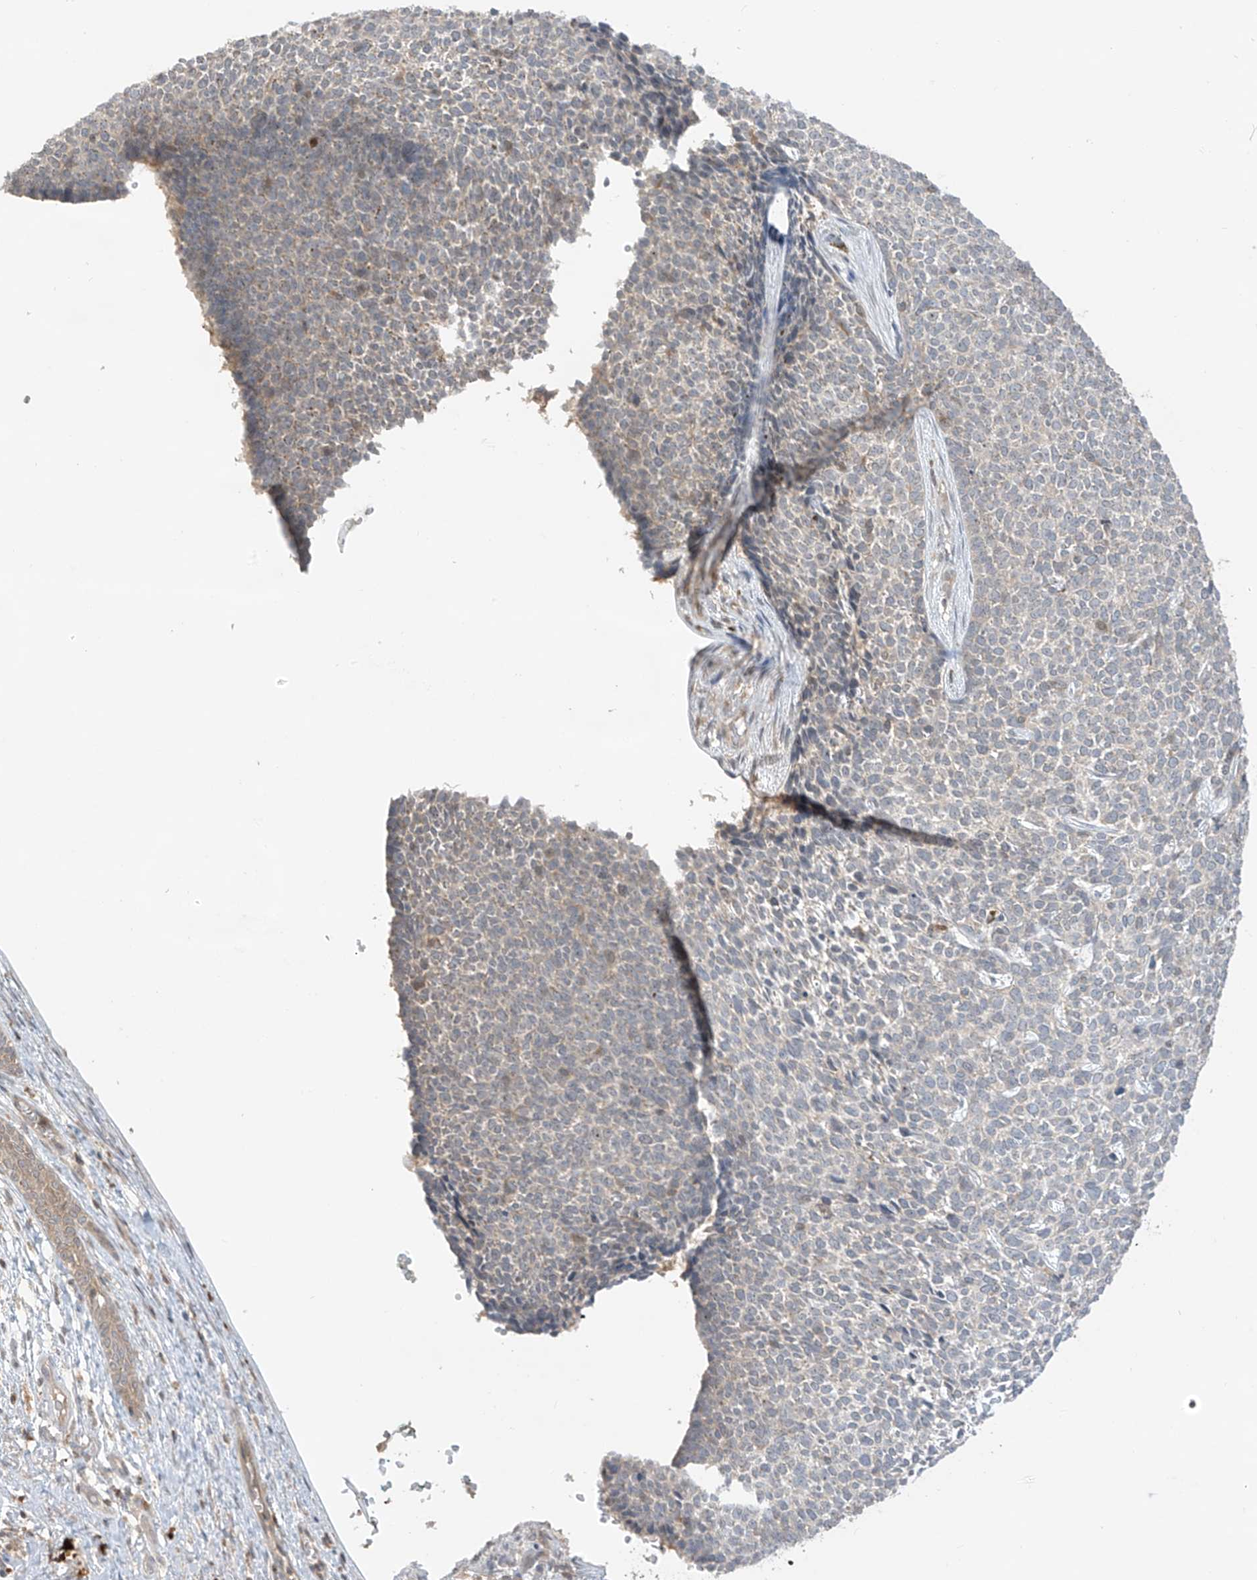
{"staining": {"intensity": "weak", "quantity": "<25%", "location": "cytoplasmic/membranous"}, "tissue": "skin cancer", "cell_type": "Tumor cells", "image_type": "cancer", "snomed": [{"axis": "morphology", "description": "Basal cell carcinoma"}, {"axis": "topography", "description": "Skin"}], "caption": "The photomicrograph demonstrates no significant expression in tumor cells of skin basal cell carcinoma.", "gene": "ANGEL2", "patient": {"sex": "female", "age": 84}}